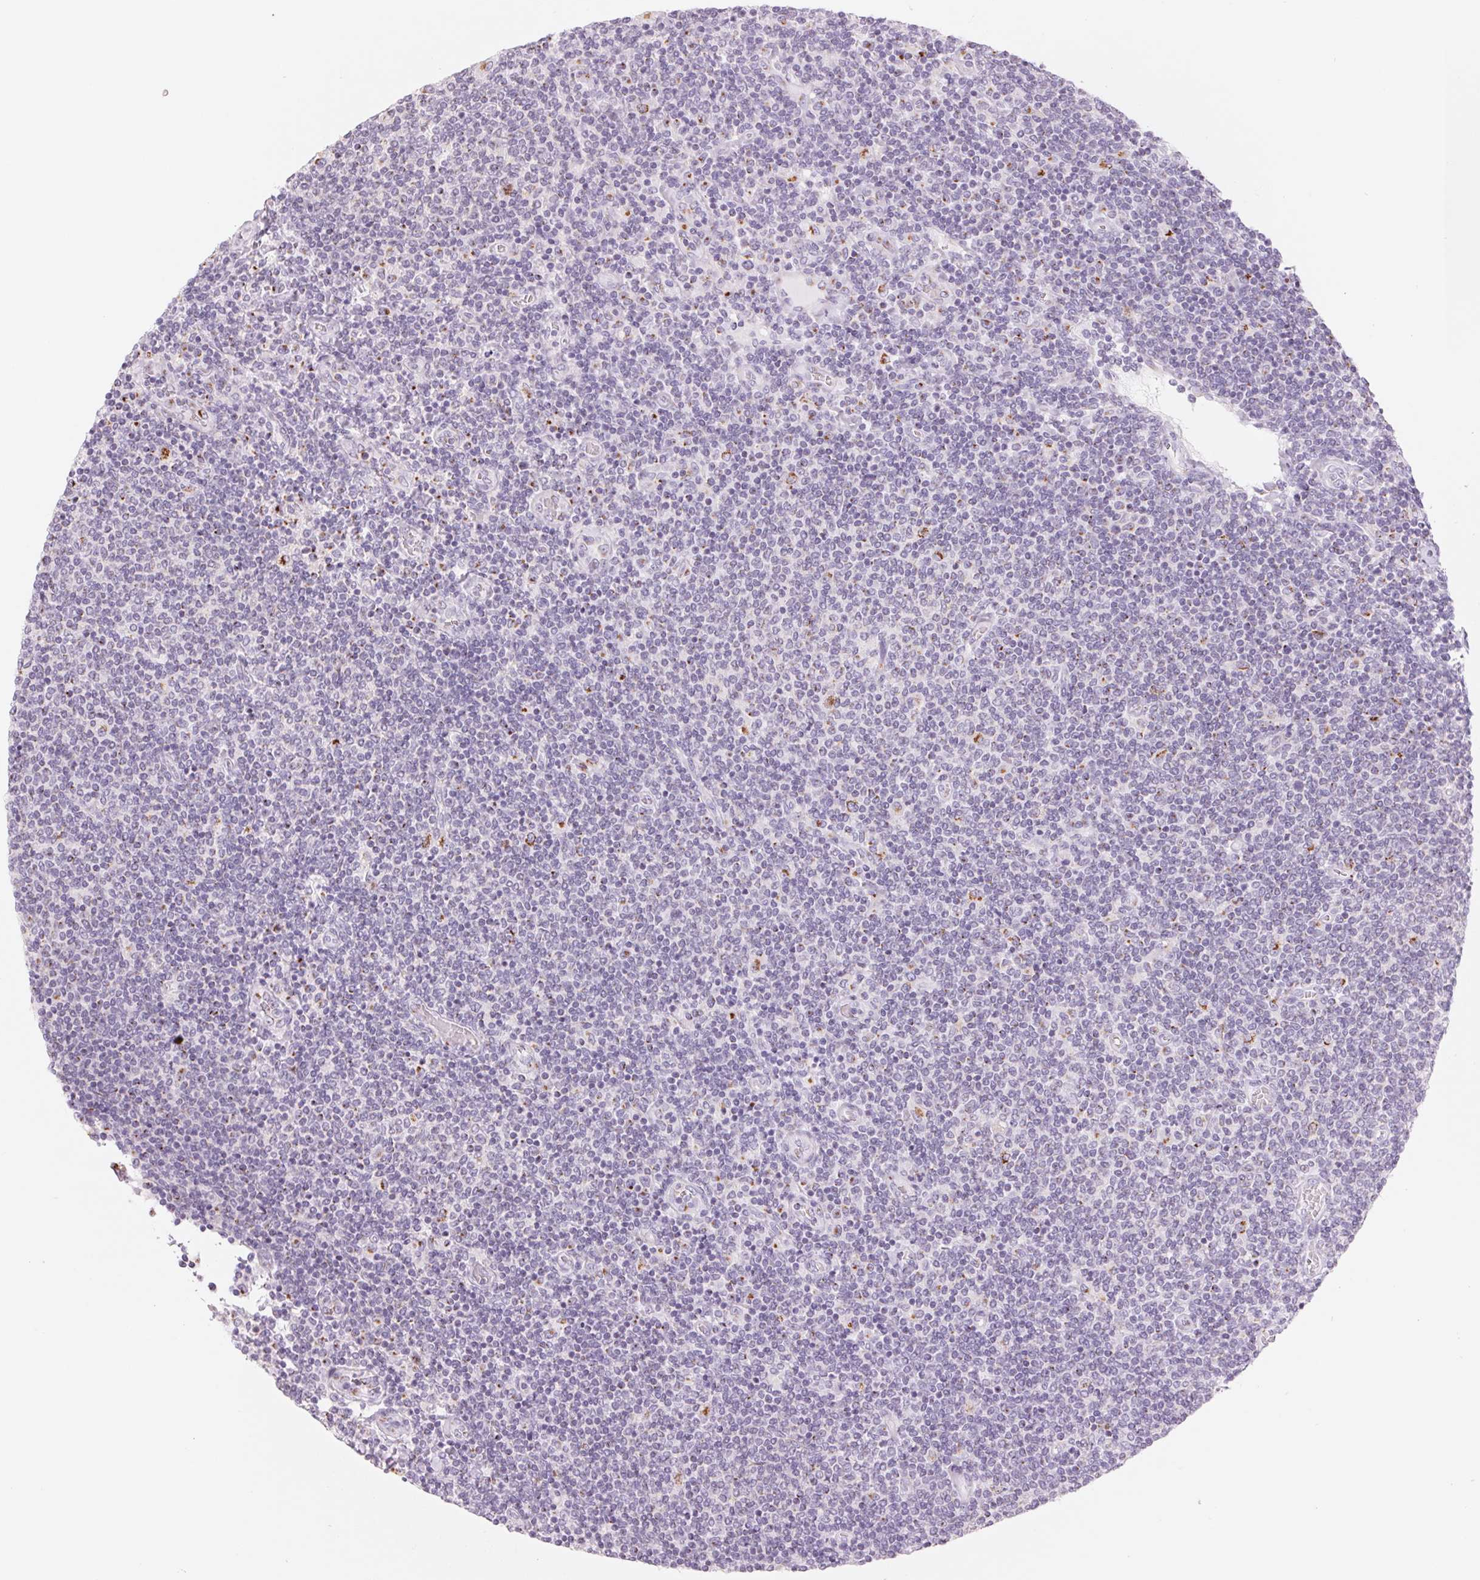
{"staining": {"intensity": "negative", "quantity": "none", "location": "none"}, "tissue": "lymphoma", "cell_type": "Tumor cells", "image_type": "cancer", "snomed": [{"axis": "morphology", "description": "Malignant lymphoma, non-Hodgkin's type, Low grade"}, {"axis": "topography", "description": "Lymph node"}], "caption": "Immunohistochemistry histopathology image of lymphoma stained for a protein (brown), which displays no staining in tumor cells.", "gene": "GALNT7", "patient": {"sex": "male", "age": 52}}